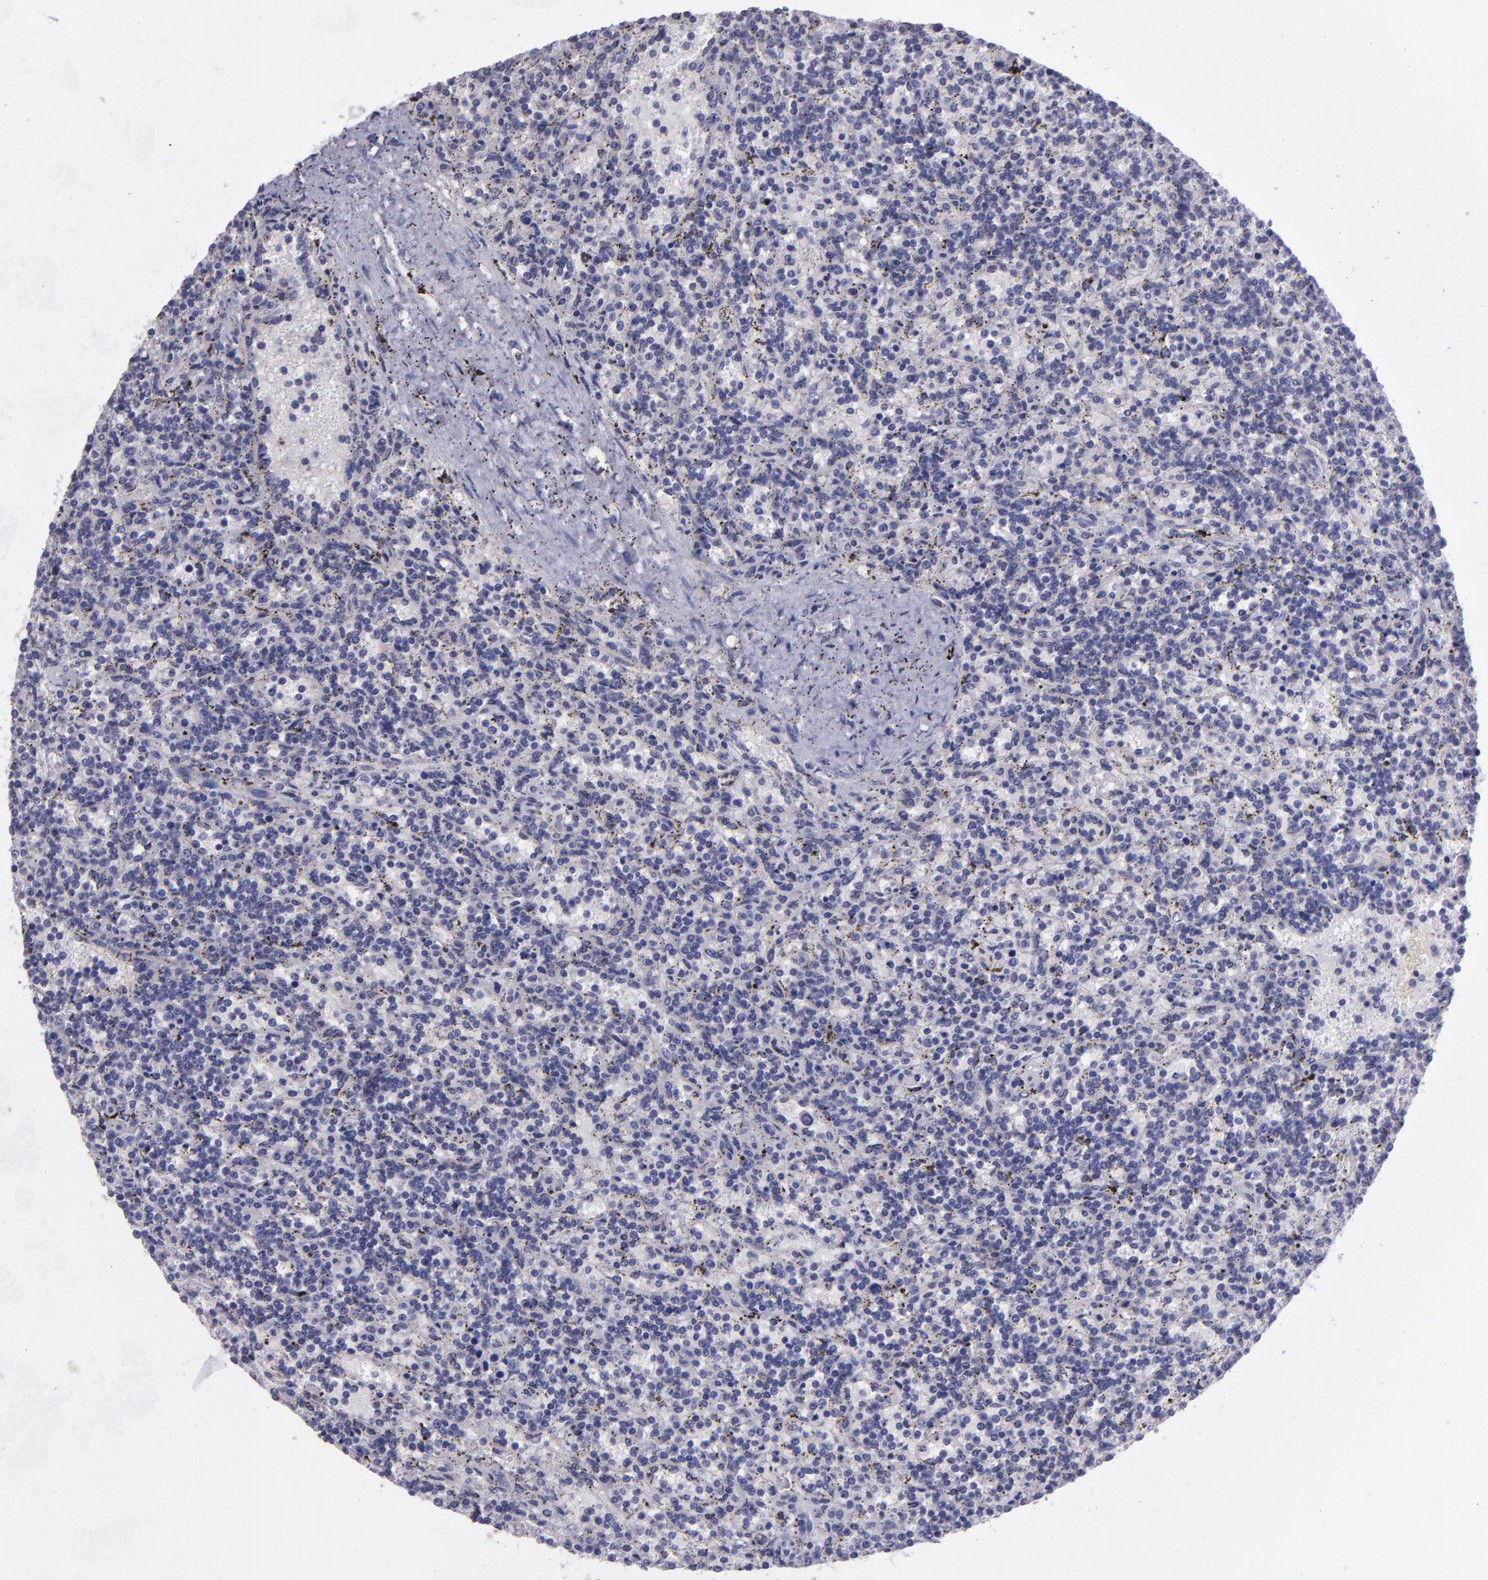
{"staining": {"intensity": "negative", "quantity": "none", "location": "none"}, "tissue": "lymphoma", "cell_type": "Tumor cells", "image_type": "cancer", "snomed": [{"axis": "morphology", "description": "Malignant lymphoma, non-Hodgkin's type, Low grade"}, {"axis": "topography", "description": "Spleen"}], "caption": "Tumor cells are negative for protein expression in human lymphoma.", "gene": "MASP1", "patient": {"sex": "male", "age": 73}}